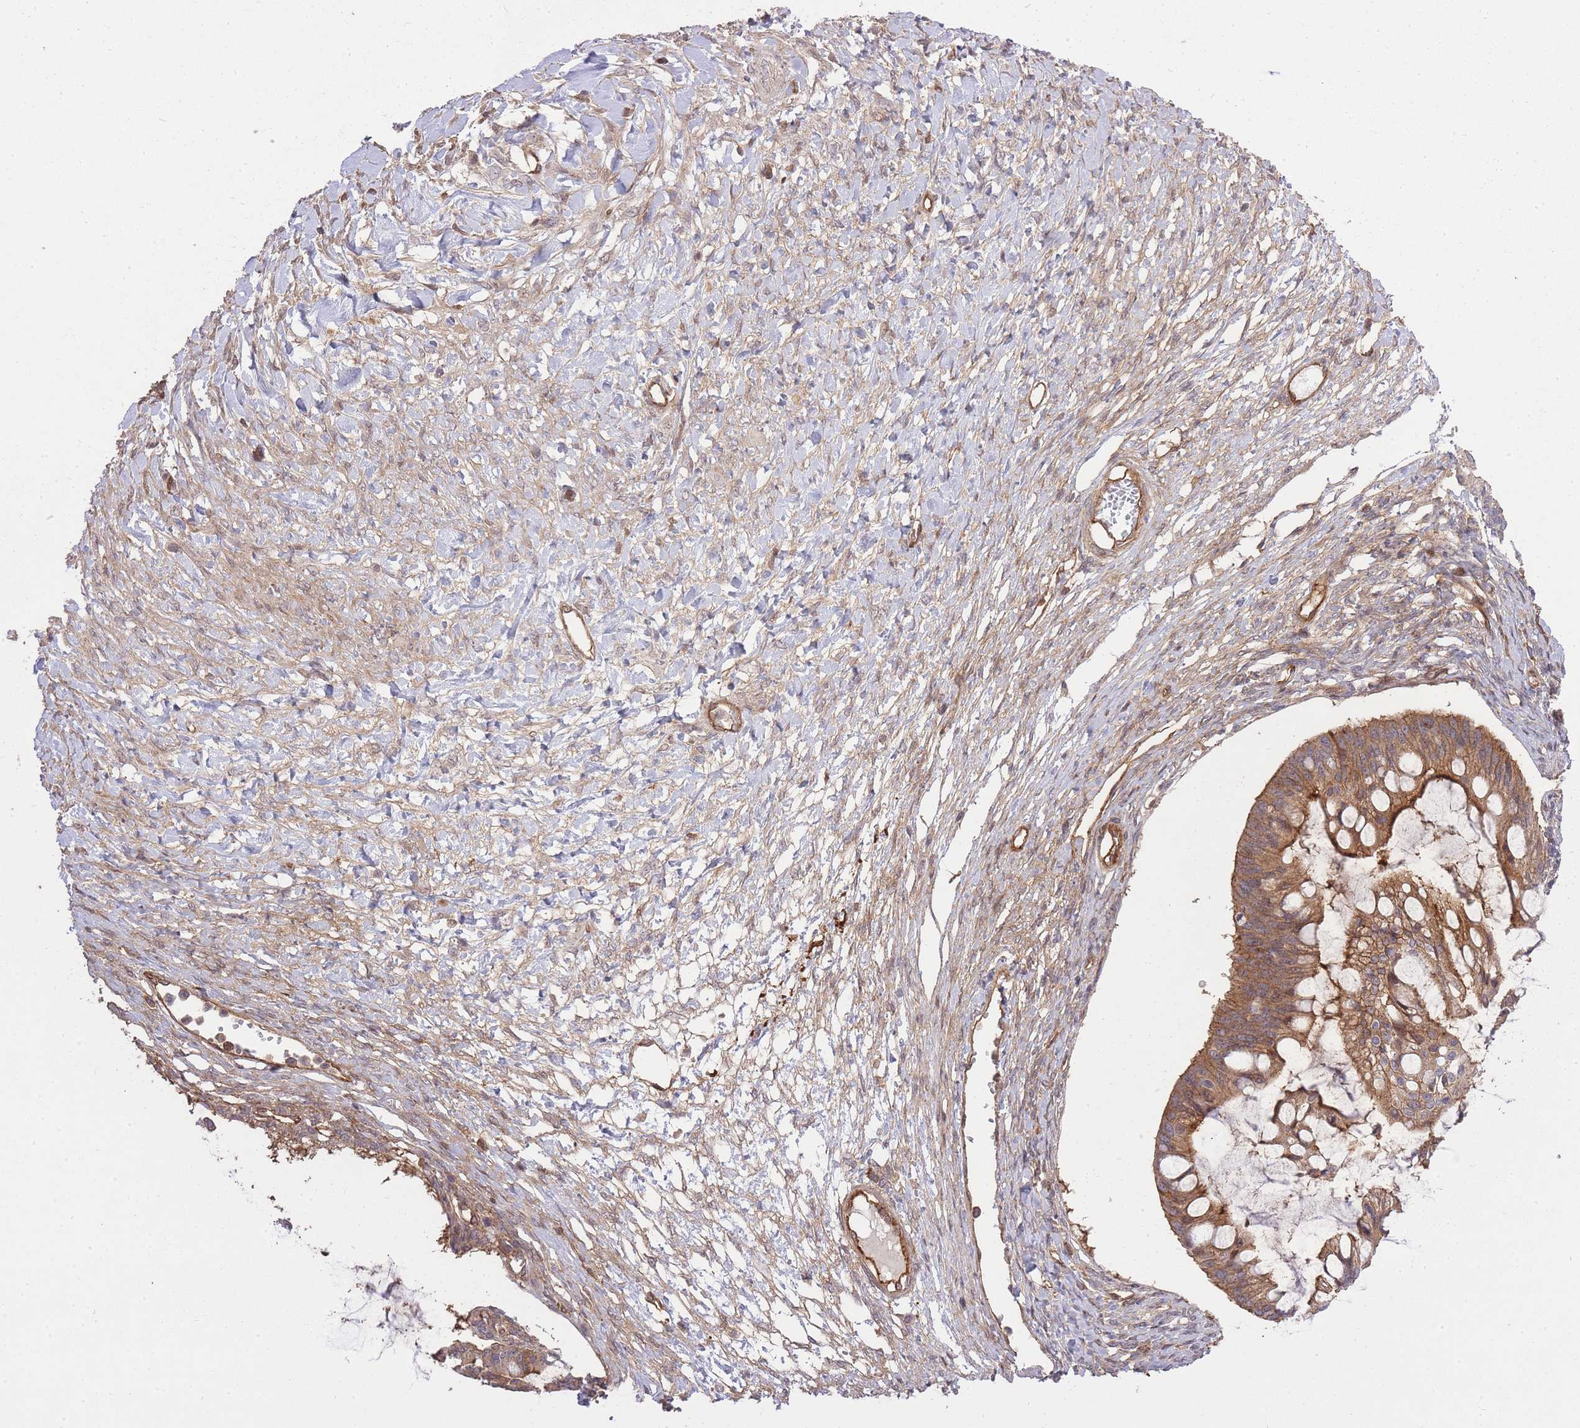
{"staining": {"intensity": "moderate", "quantity": ">75%", "location": "cytoplasmic/membranous"}, "tissue": "ovarian cancer", "cell_type": "Tumor cells", "image_type": "cancer", "snomed": [{"axis": "morphology", "description": "Cystadenocarcinoma, mucinous, NOS"}, {"axis": "topography", "description": "Ovary"}], "caption": "Immunohistochemical staining of ovarian cancer (mucinous cystadenocarcinoma) demonstrates moderate cytoplasmic/membranous protein positivity in about >75% of tumor cells. Nuclei are stained in blue.", "gene": "PLD1", "patient": {"sex": "female", "age": 73}}